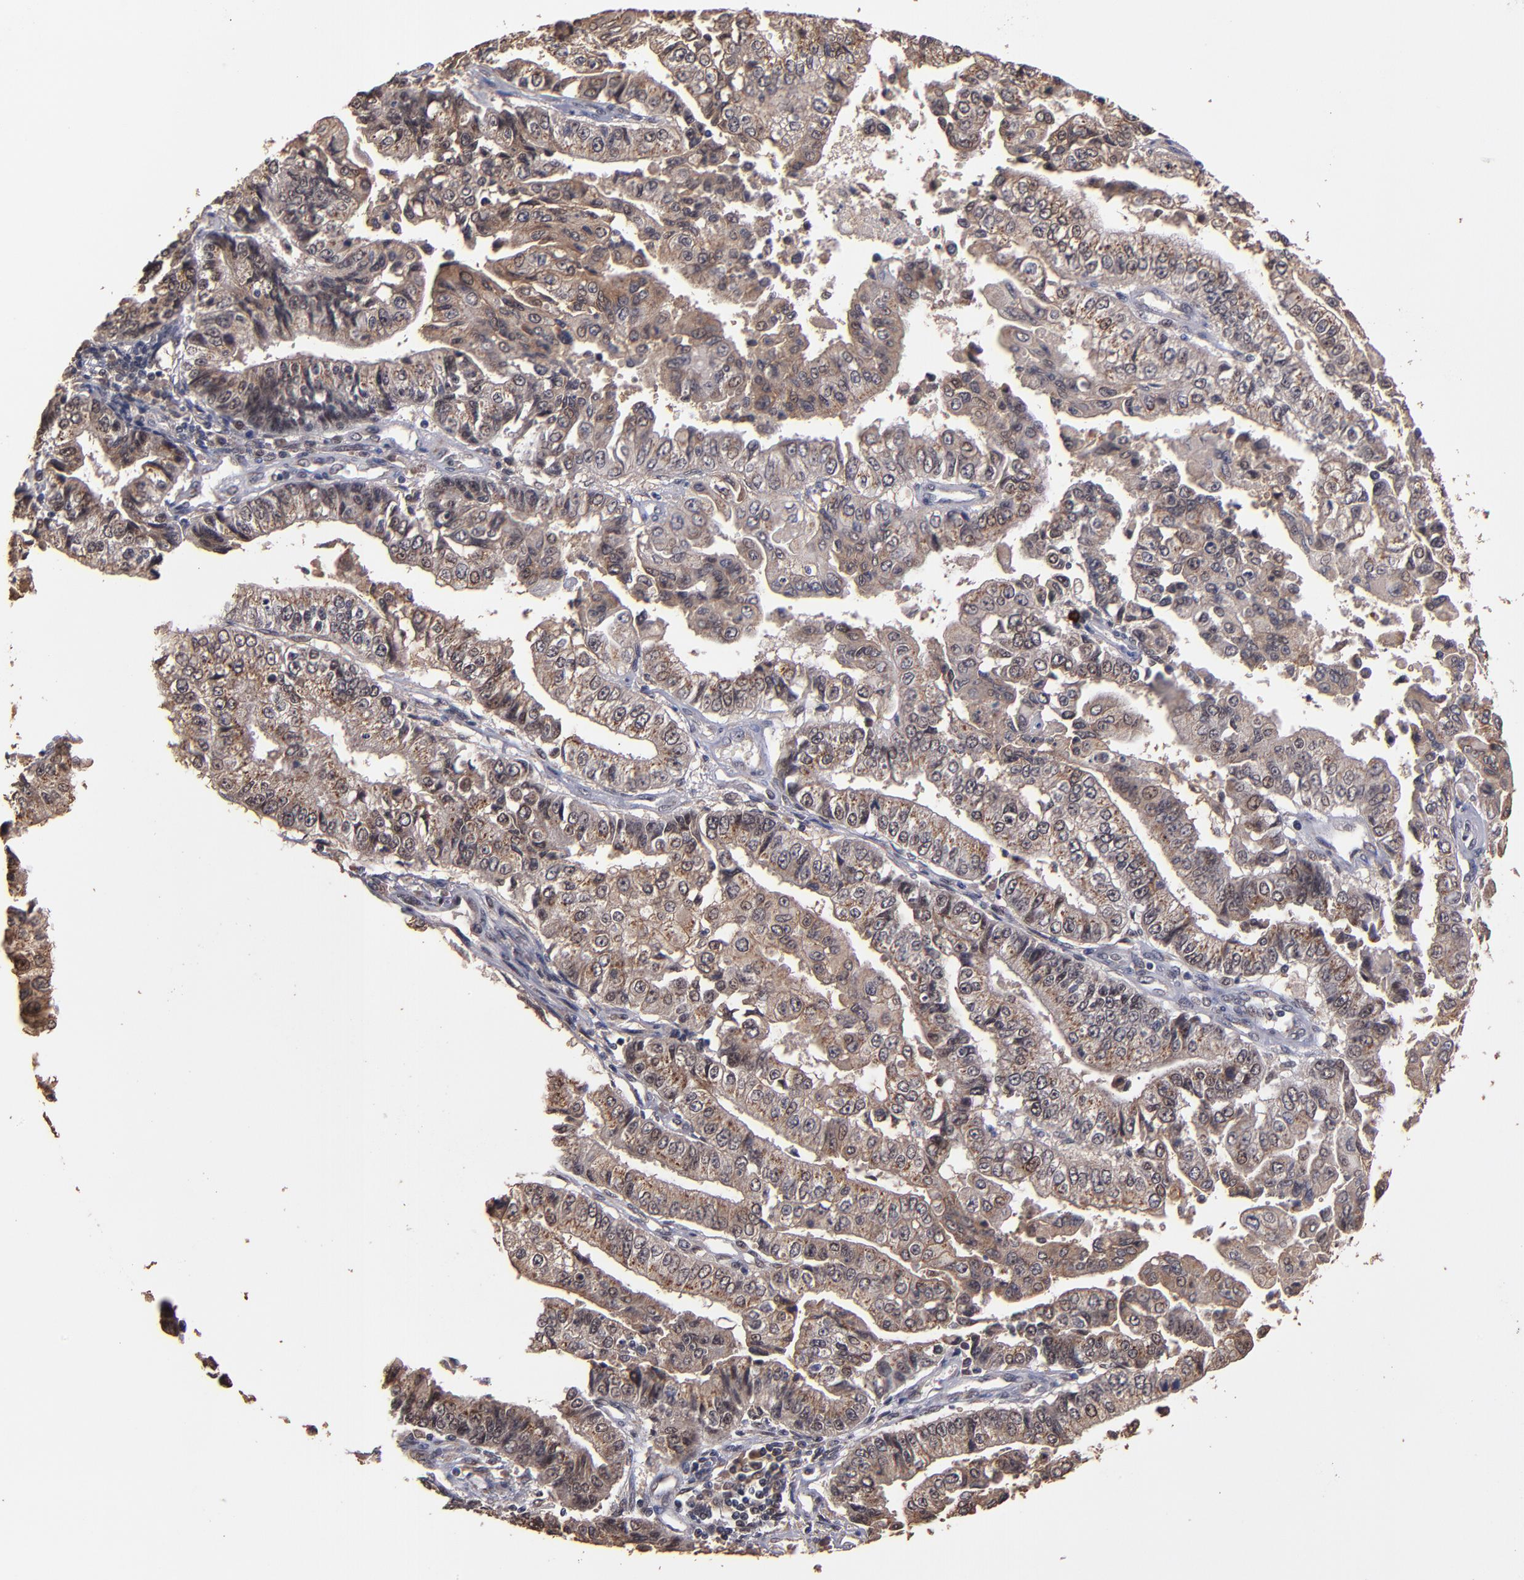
{"staining": {"intensity": "weak", "quantity": ">75%", "location": "cytoplasmic/membranous"}, "tissue": "endometrial cancer", "cell_type": "Tumor cells", "image_type": "cancer", "snomed": [{"axis": "morphology", "description": "Adenocarcinoma, NOS"}, {"axis": "topography", "description": "Endometrium"}], "caption": "Endometrial cancer stained for a protein shows weak cytoplasmic/membranous positivity in tumor cells.", "gene": "EAPP", "patient": {"sex": "female", "age": 75}}